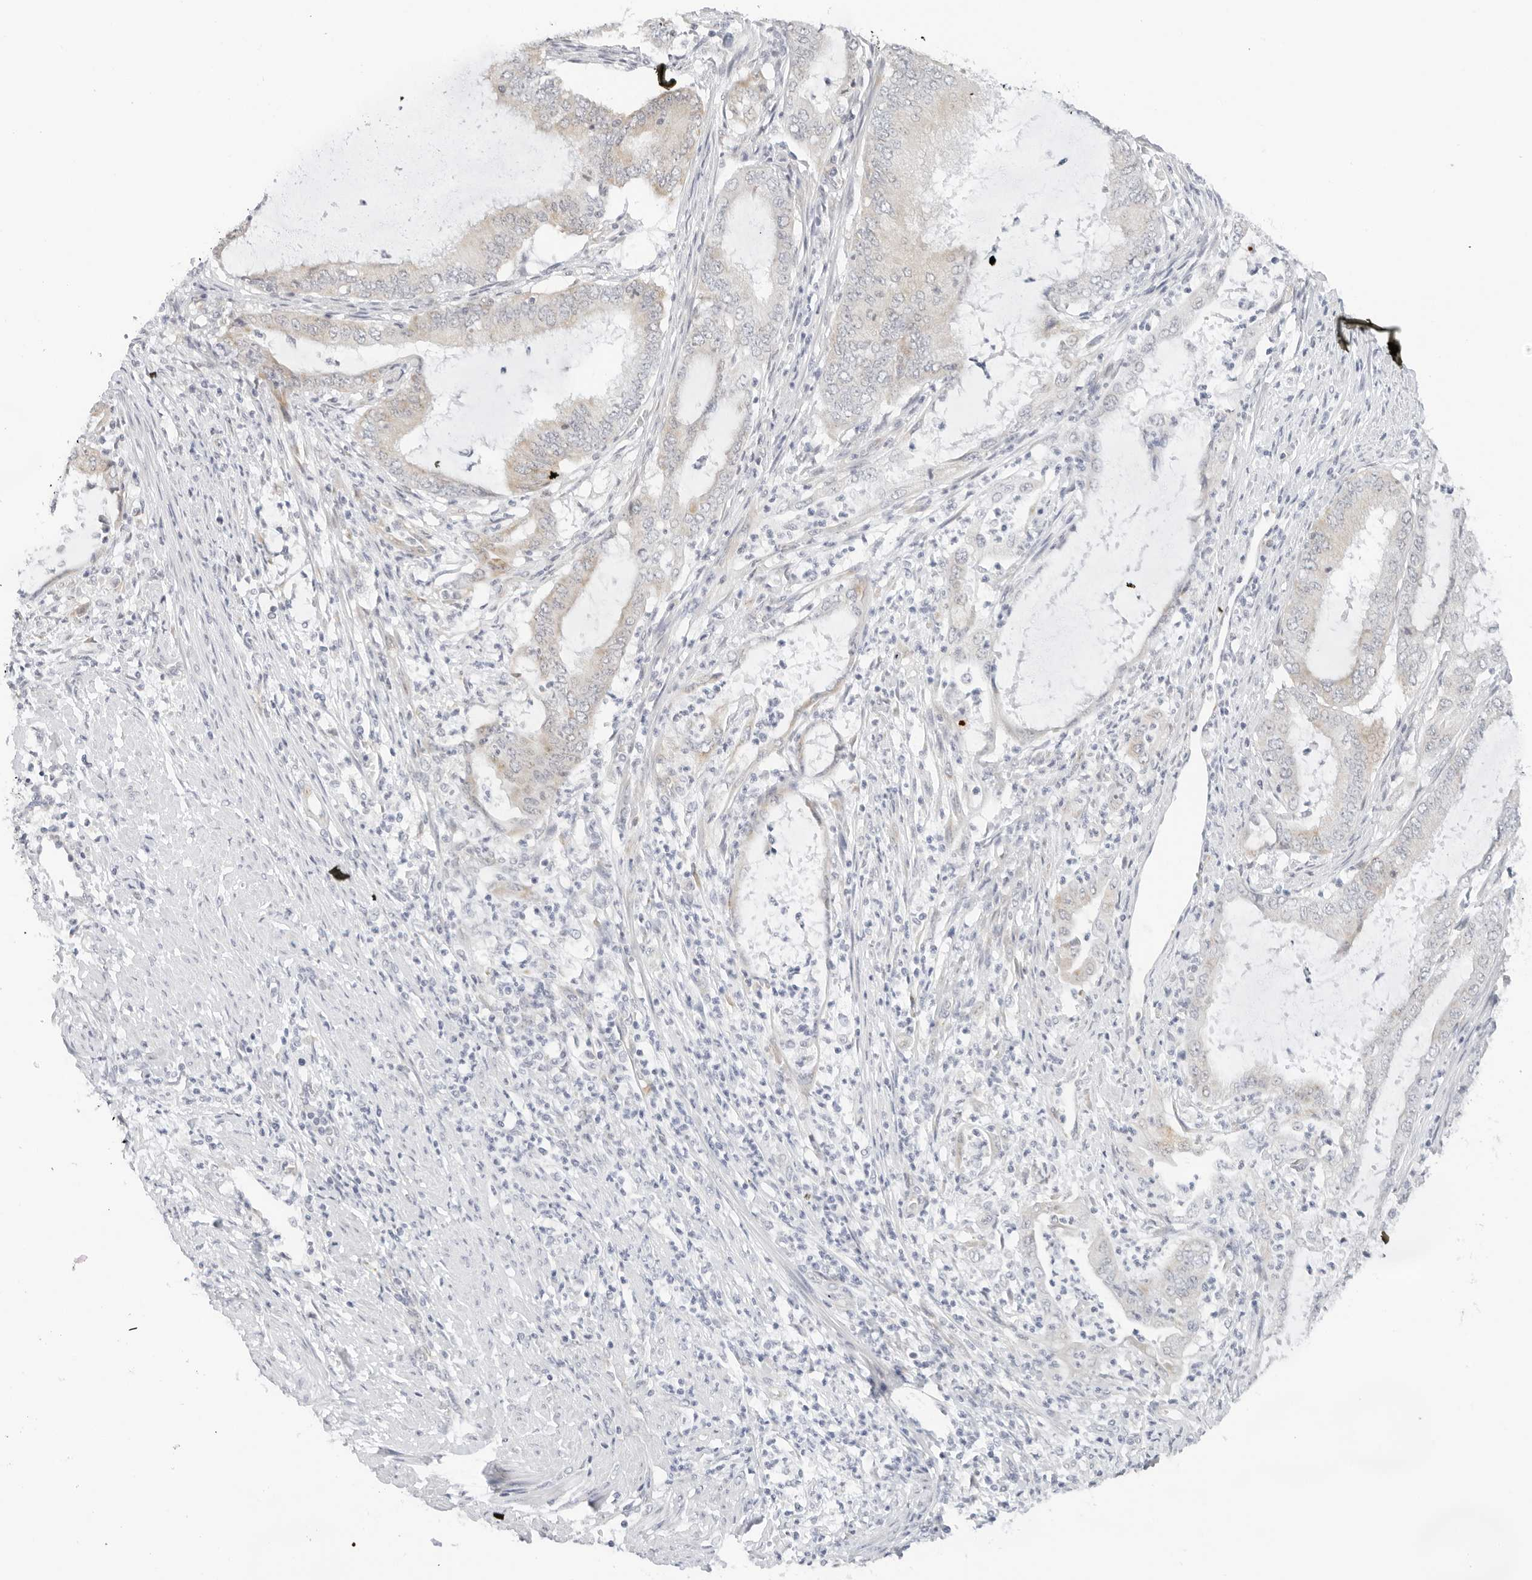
{"staining": {"intensity": "weak", "quantity": "<25%", "location": "cytoplasmic/membranous"}, "tissue": "endometrial cancer", "cell_type": "Tumor cells", "image_type": "cancer", "snomed": [{"axis": "morphology", "description": "Adenocarcinoma, NOS"}, {"axis": "topography", "description": "Endometrium"}], "caption": "This is an IHC histopathology image of human endometrial cancer (adenocarcinoma). There is no positivity in tumor cells.", "gene": "RC3H1", "patient": {"sex": "female", "age": 51}}